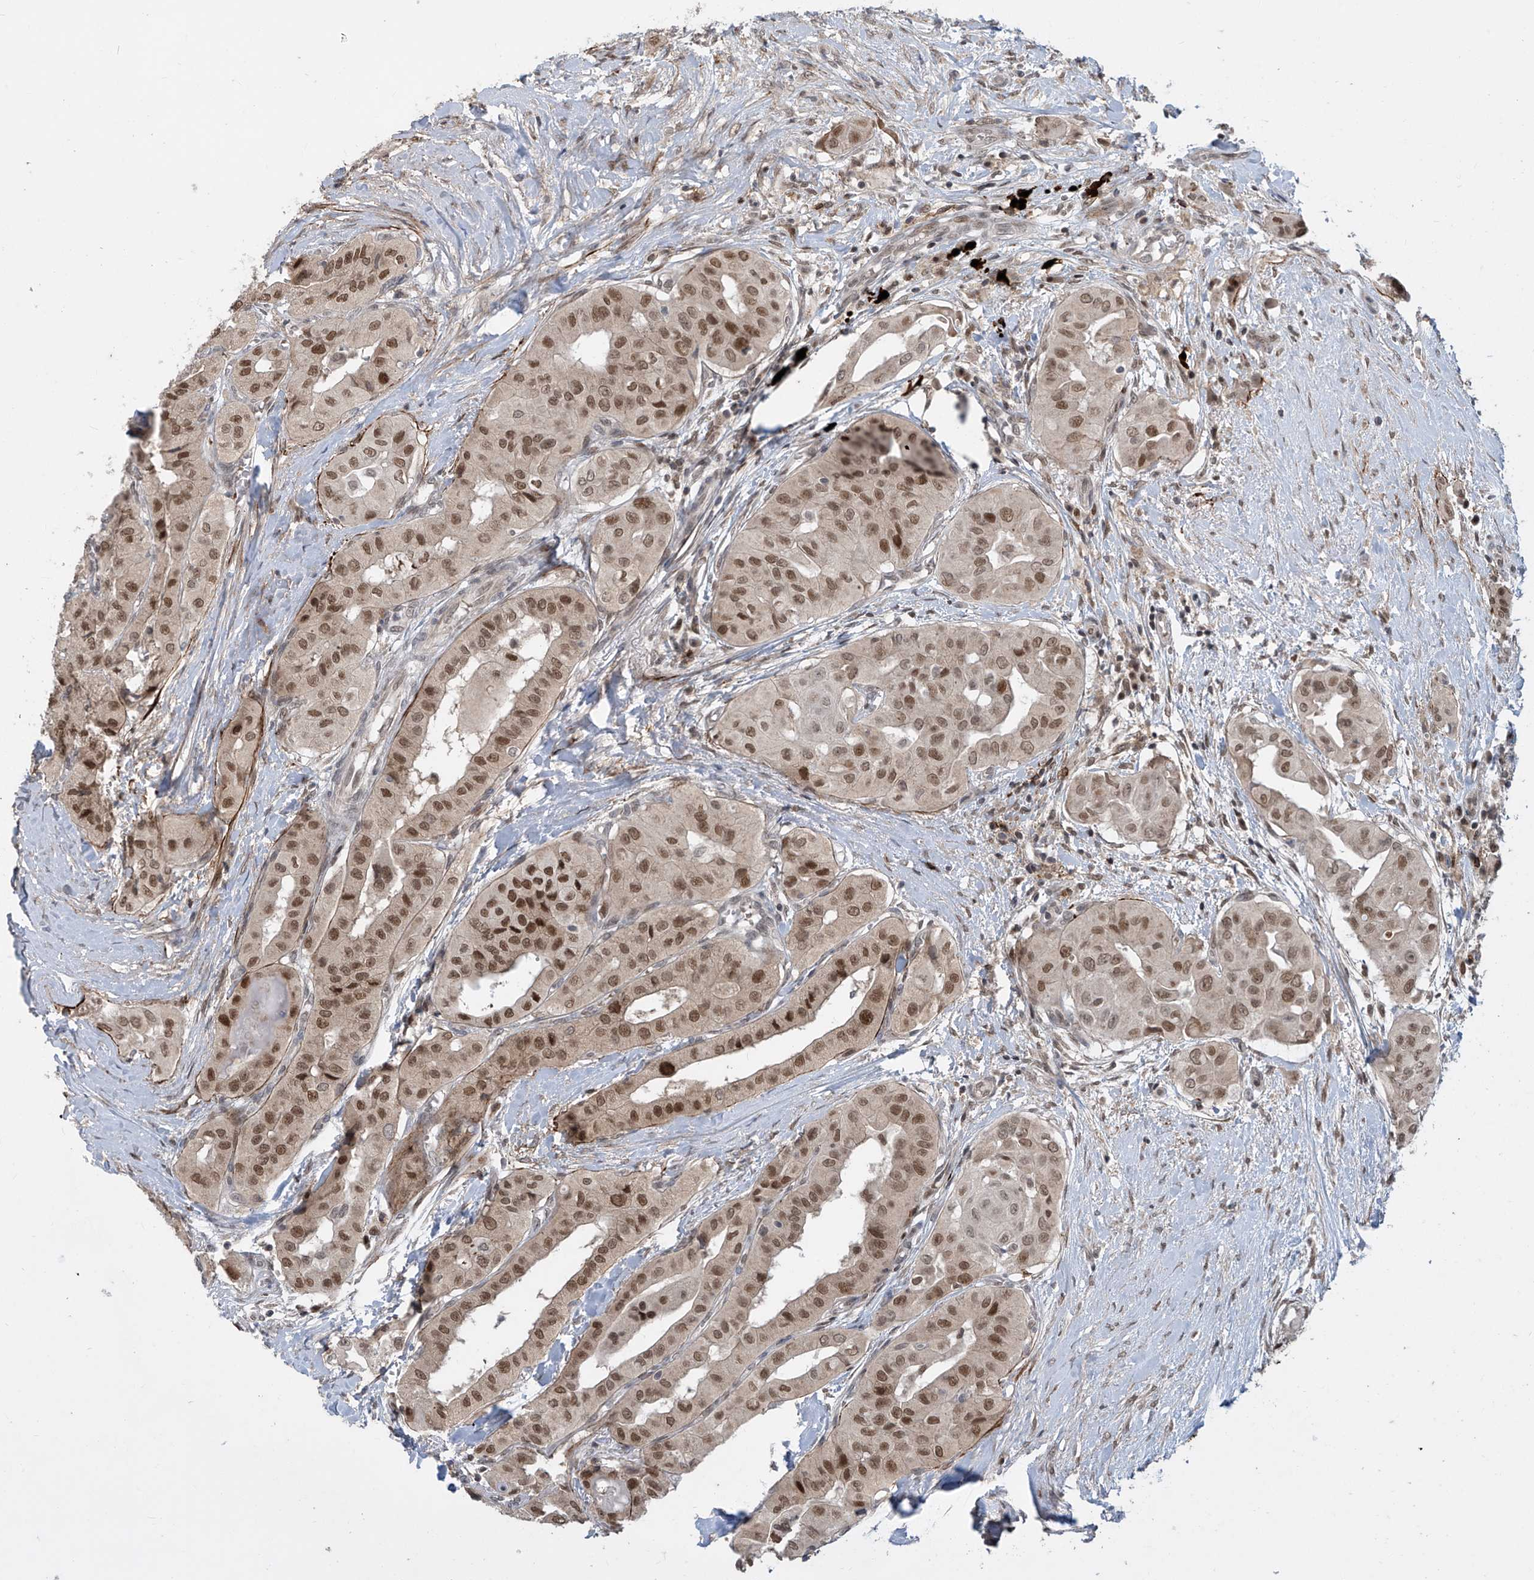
{"staining": {"intensity": "moderate", "quantity": ">75%", "location": "nuclear"}, "tissue": "thyroid cancer", "cell_type": "Tumor cells", "image_type": "cancer", "snomed": [{"axis": "morphology", "description": "Papillary adenocarcinoma, NOS"}, {"axis": "topography", "description": "Thyroid gland"}], "caption": "Tumor cells demonstrate medium levels of moderate nuclear positivity in about >75% of cells in thyroid papillary adenocarcinoma.", "gene": "LAGE3", "patient": {"sex": "female", "age": 59}}